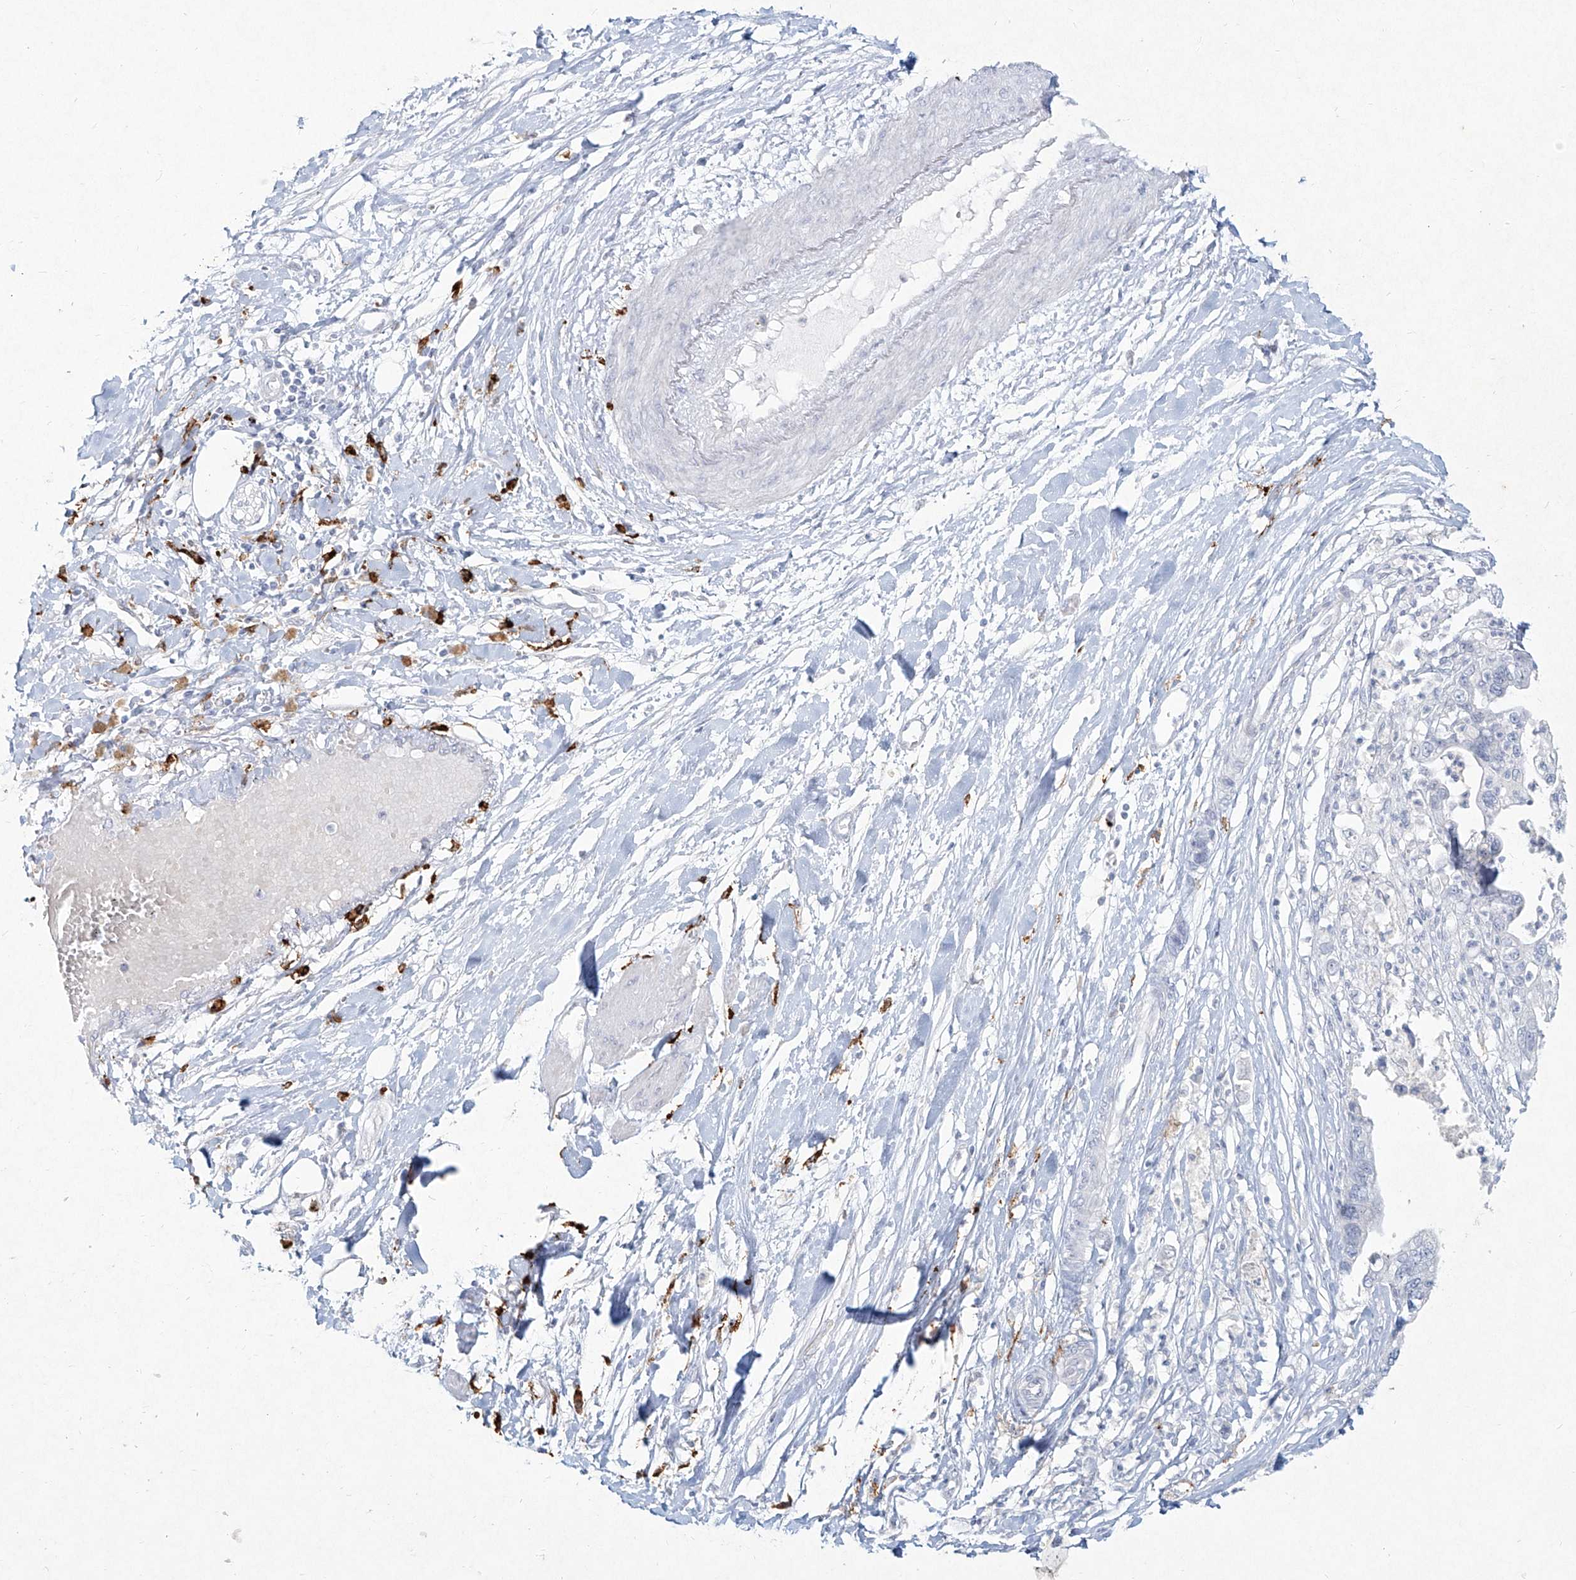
{"staining": {"intensity": "negative", "quantity": "none", "location": "none"}, "tissue": "pancreatic cancer", "cell_type": "Tumor cells", "image_type": "cancer", "snomed": [{"axis": "morphology", "description": "Adenocarcinoma, NOS"}, {"axis": "topography", "description": "Pancreas"}], "caption": "Human pancreatic cancer (adenocarcinoma) stained for a protein using IHC demonstrates no positivity in tumor cells.", "gene": "CD209", "patient": {"sex": "male", "age": 56}}